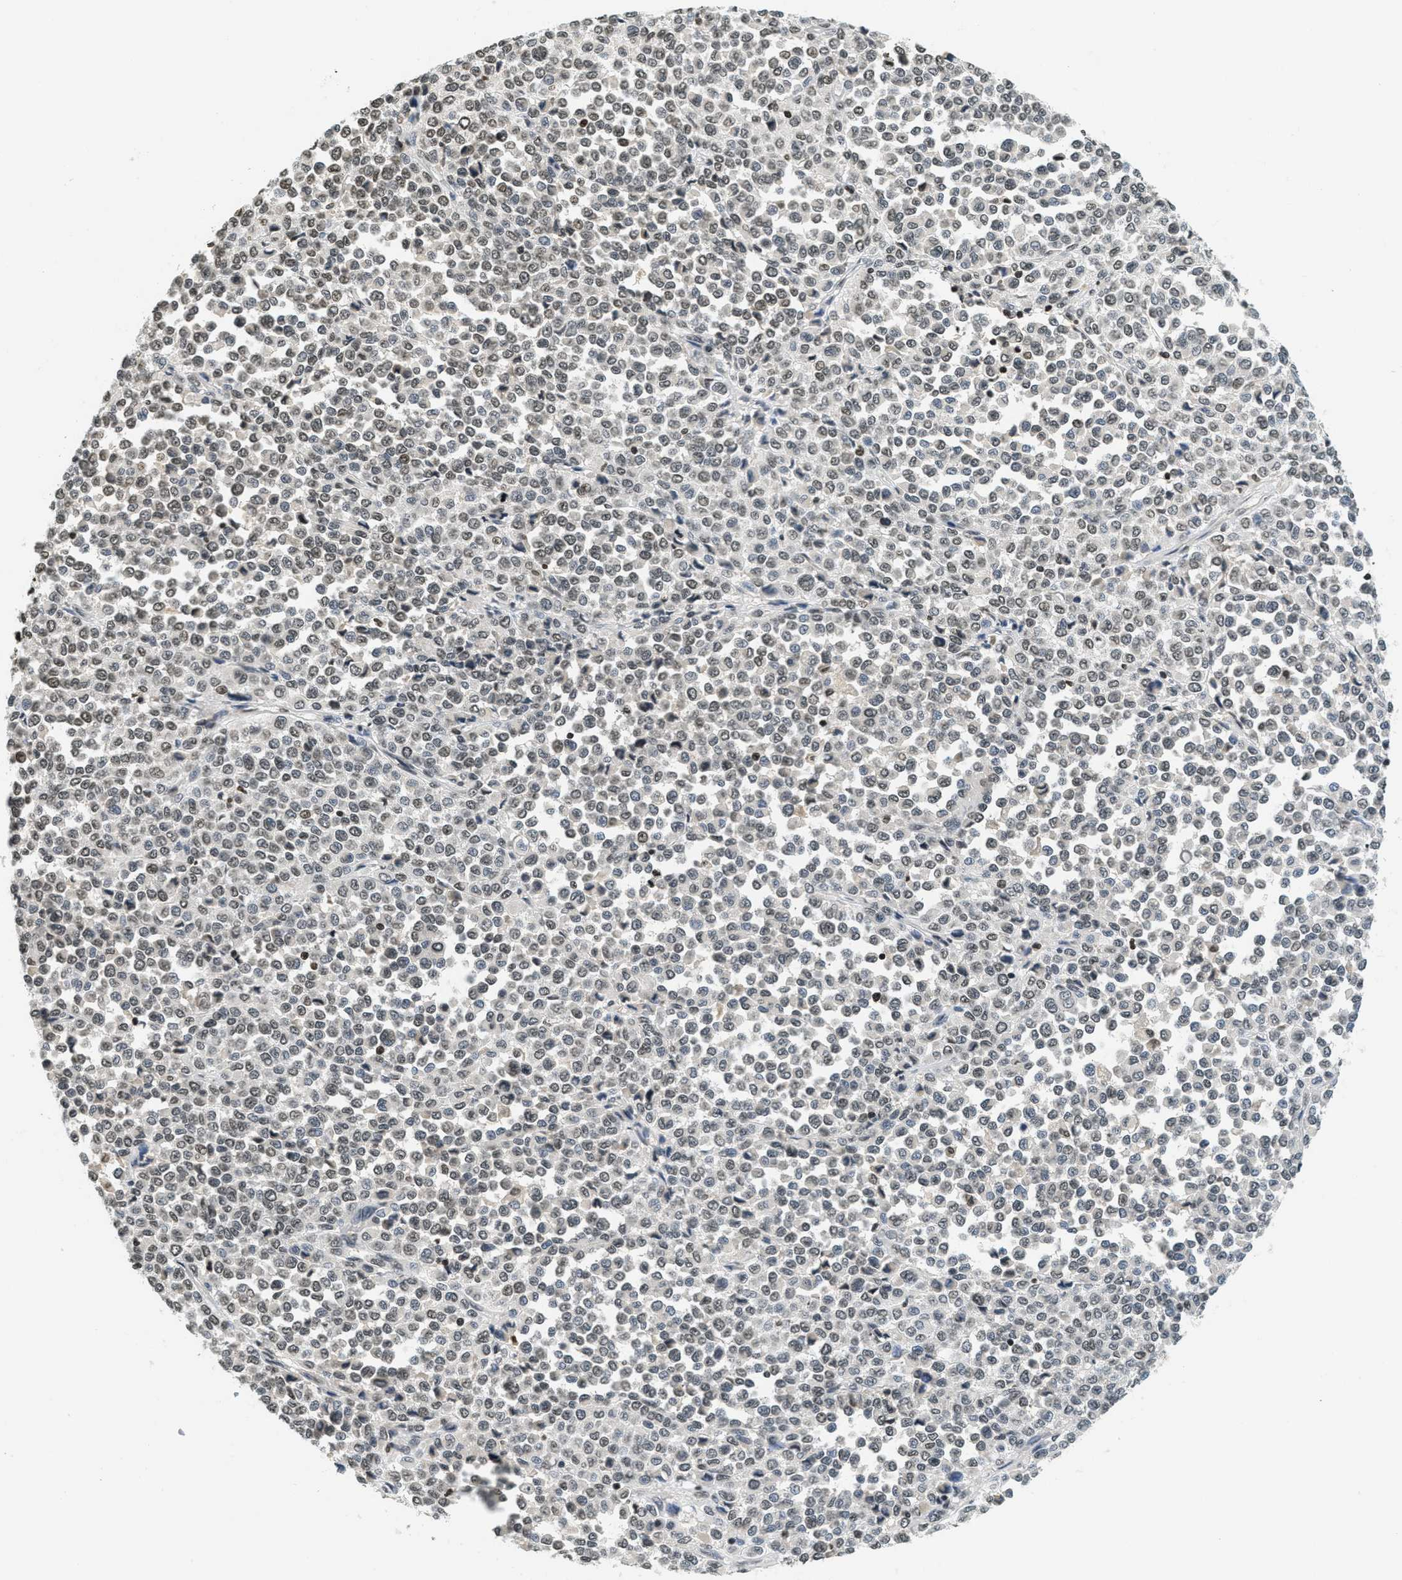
{"staining": {"intensity": "moderate", "quantity": ">75%", "location": "nuclear"}, "tissue": "melanoma", "cell_type": "Tumor cells", "image_type": "cancer", "snomed": [{"axis": "morphology", "description": "Malignant melanoma, Metastatic site"}, {"axis": "topography", "description": "Pancreas"}], "caption": "The micrograph reveals staining of malignant melanoma (metastatic site), revealing moderate nuclear protein positivity (brown color) within tumor cells.", "gene": "LDB2", "patient": {"sex": "female", "age": 30}}